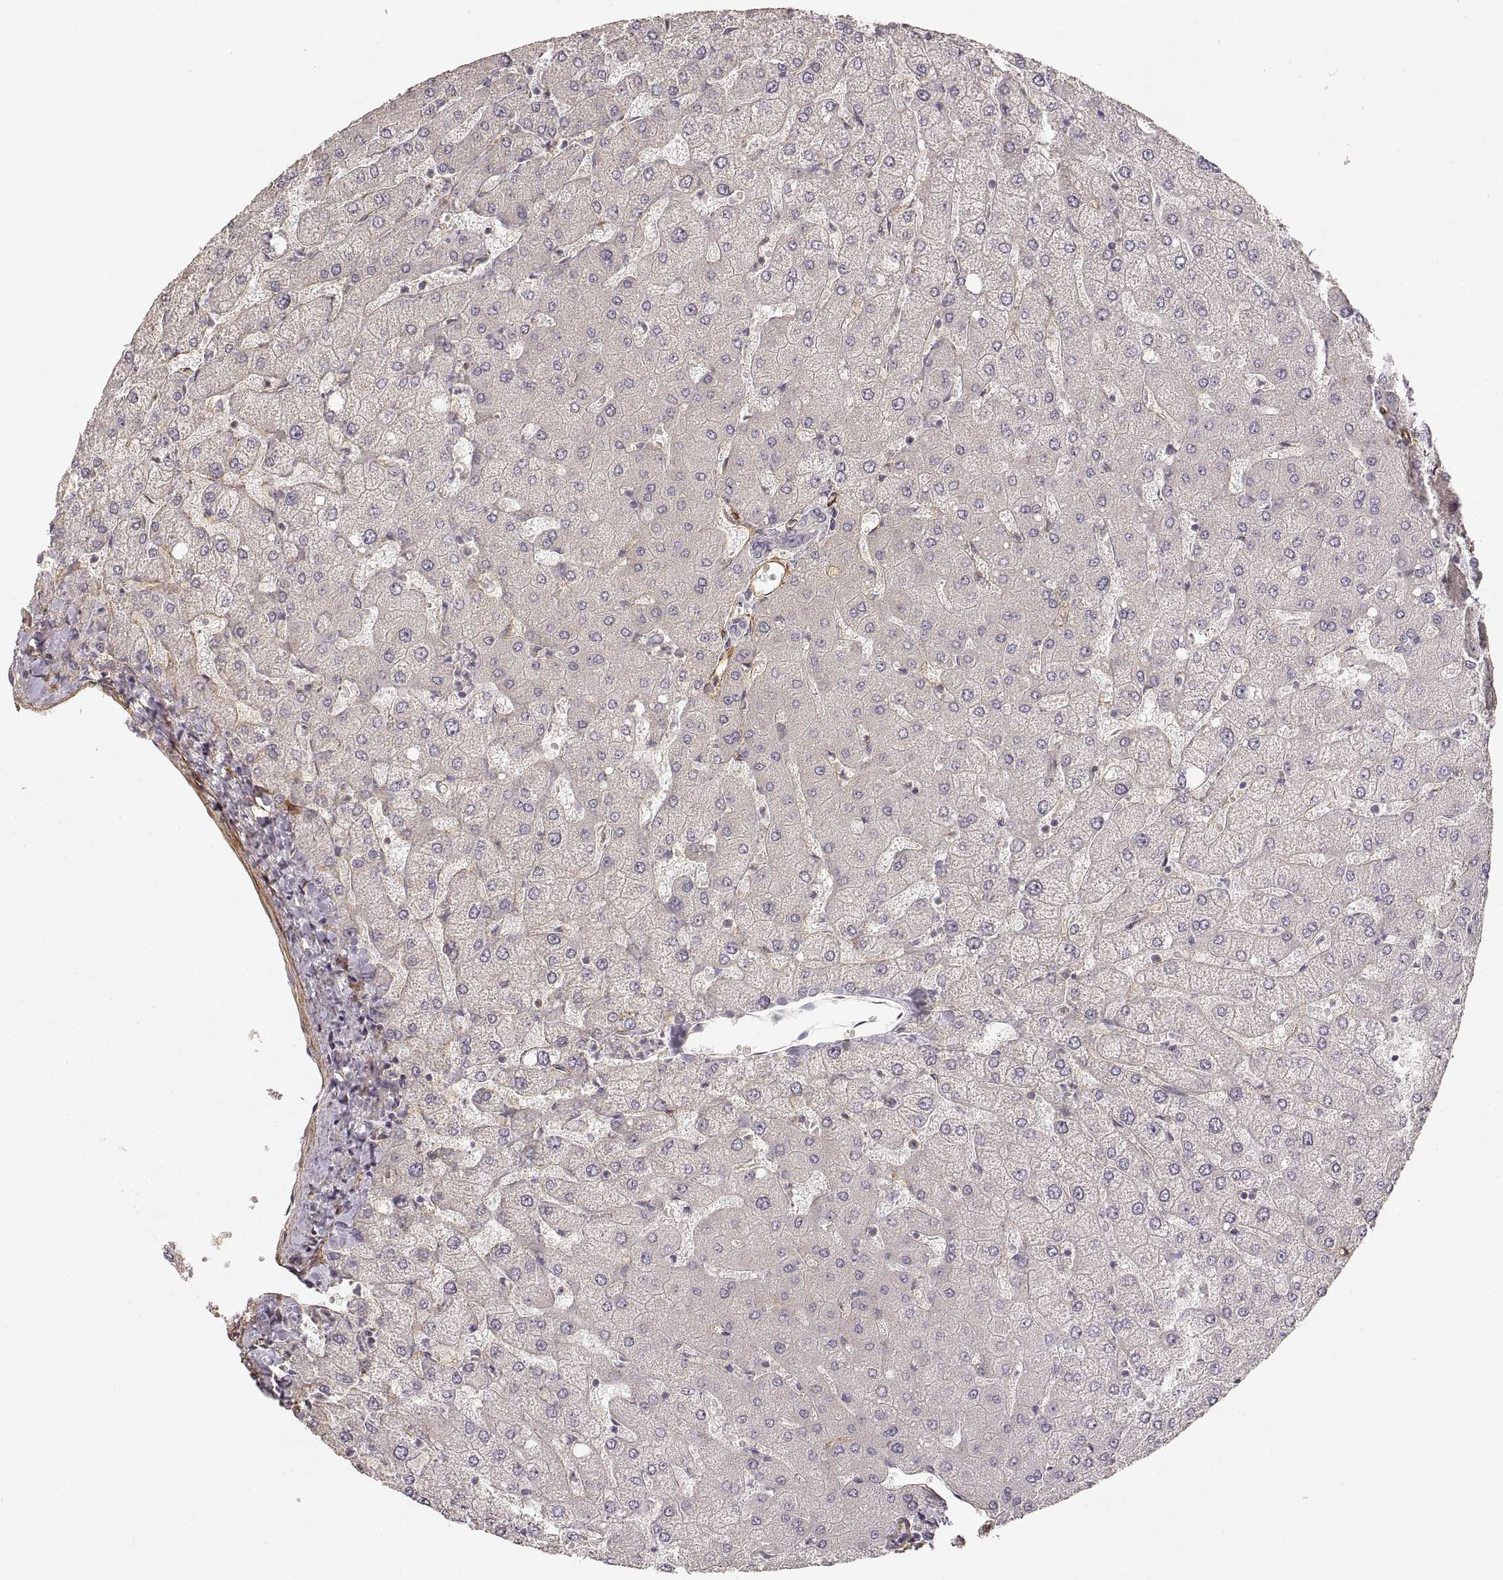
{"staining": {"intensity": "negative", "quantity": "none", "location": "none"}, "tissue": "liver", "cell_type": "Cholangiocytes", "image_type": "normal", "snomed": [{"axis": "morphology", "description": "Normal tissue, NOS"}, {"axis": "topography", "description": "Liver"}], "caption": "Photomicrograph shows no protein expression in cholangiocytes of benign liver.", "gene": "LAMA4", "patient": {"sex": "female", "age": 54}}